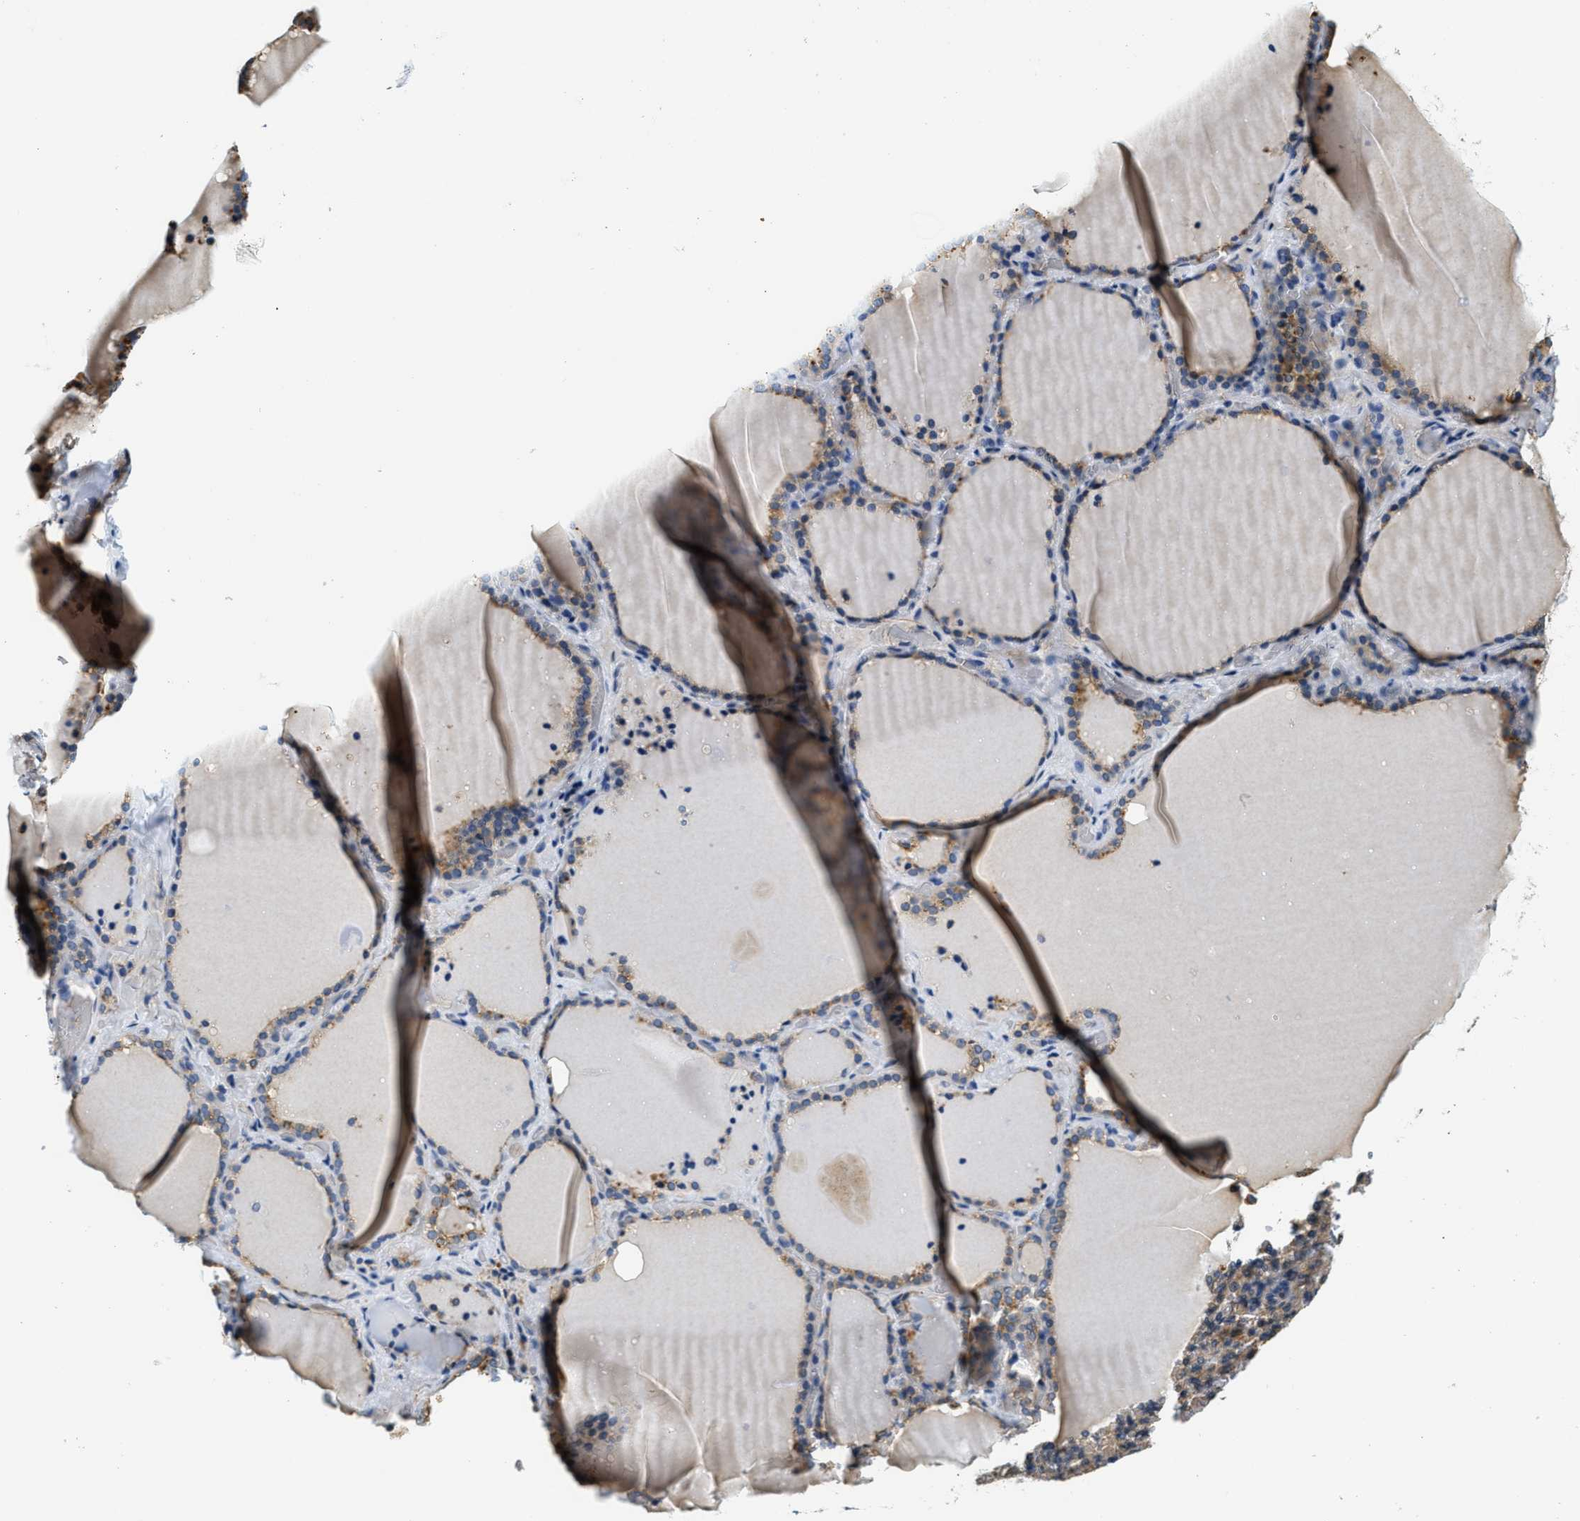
{"staining": {"intensity": "moderate", "quantity": ">75%", "location": "cytoplasmic/membranous"}, "tissue": "thyroid gland", "cell_type": "Glandular cells", "image_type": "normal", "snomed": [{"axis": "morphology", "description": "Normal tissue, NOS"}, {"axis": "topography", "description": "Thyroid gland"}], "caption": "High-magnification brightfield microscopy of unremarkable thyroid gland stained with DAB (brown) and counterstained with hematoxylin (blue). glandular cells exhibit moderate cytoplasmic/membranous staining is appreciated in approximately>75% of cells. (DAB = brown stain, brightfield microscopy at high magnification).", "gene": "BCL7C", "patient": {"sex": "female", "age": 22}}